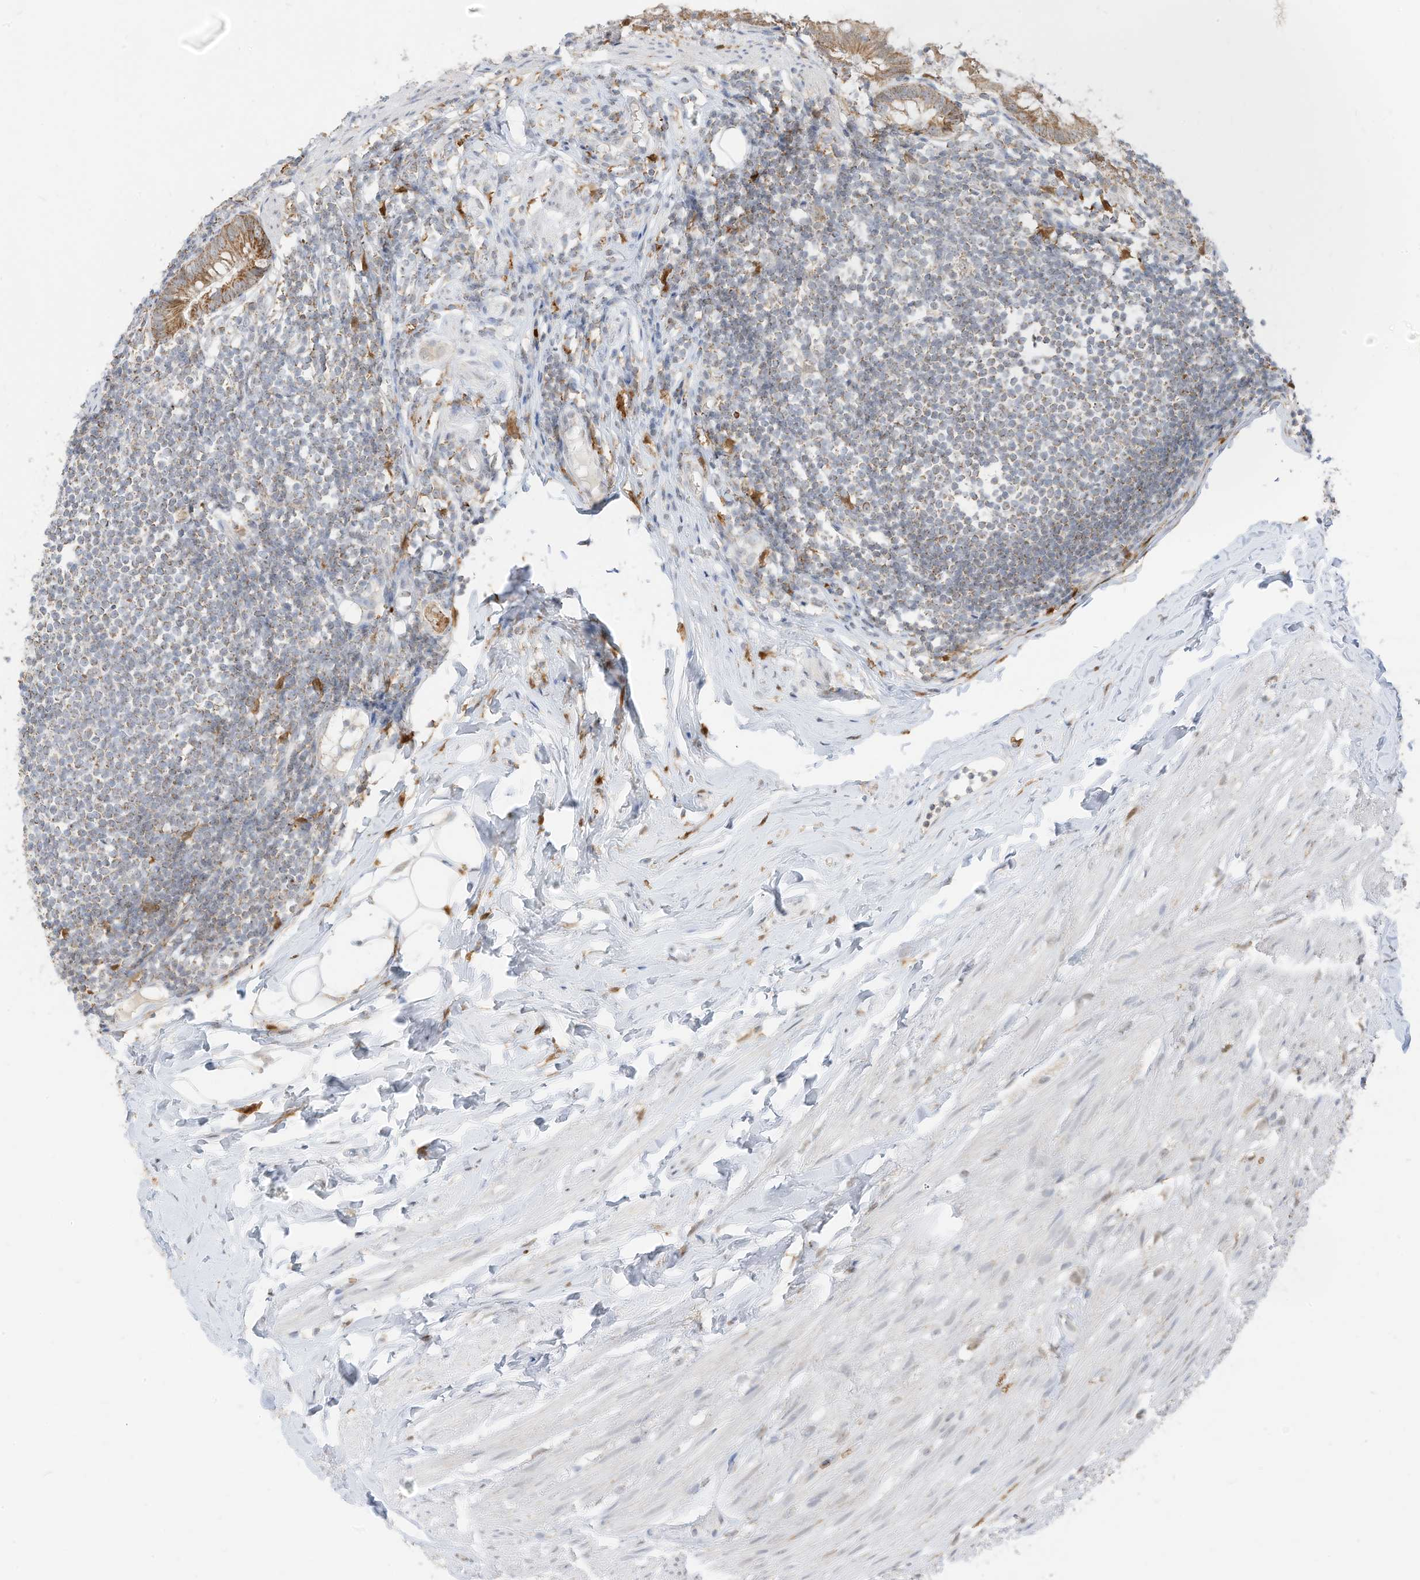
{"staining": {"intensity": "moderate", "quantity": ">75%", "location": "cytoplasmic/membranous"}, "tissue": "appendix", "cell_type": "Glandular cells", "image_type": "normal", "snomed": [{"axis": "morphology", "description": "Normal tissue, NOS"}, {"axis": "topography", "description": "Appendix"}], "caption": "Glandular cells display moderate cytoplasmic/membranous staining in approximately >75% of cells in benign appendix. (IHC, brightfield microscopy, high magnification).", "gene": "MTUS2", "patient": {"sex": "female", "age": 62}}